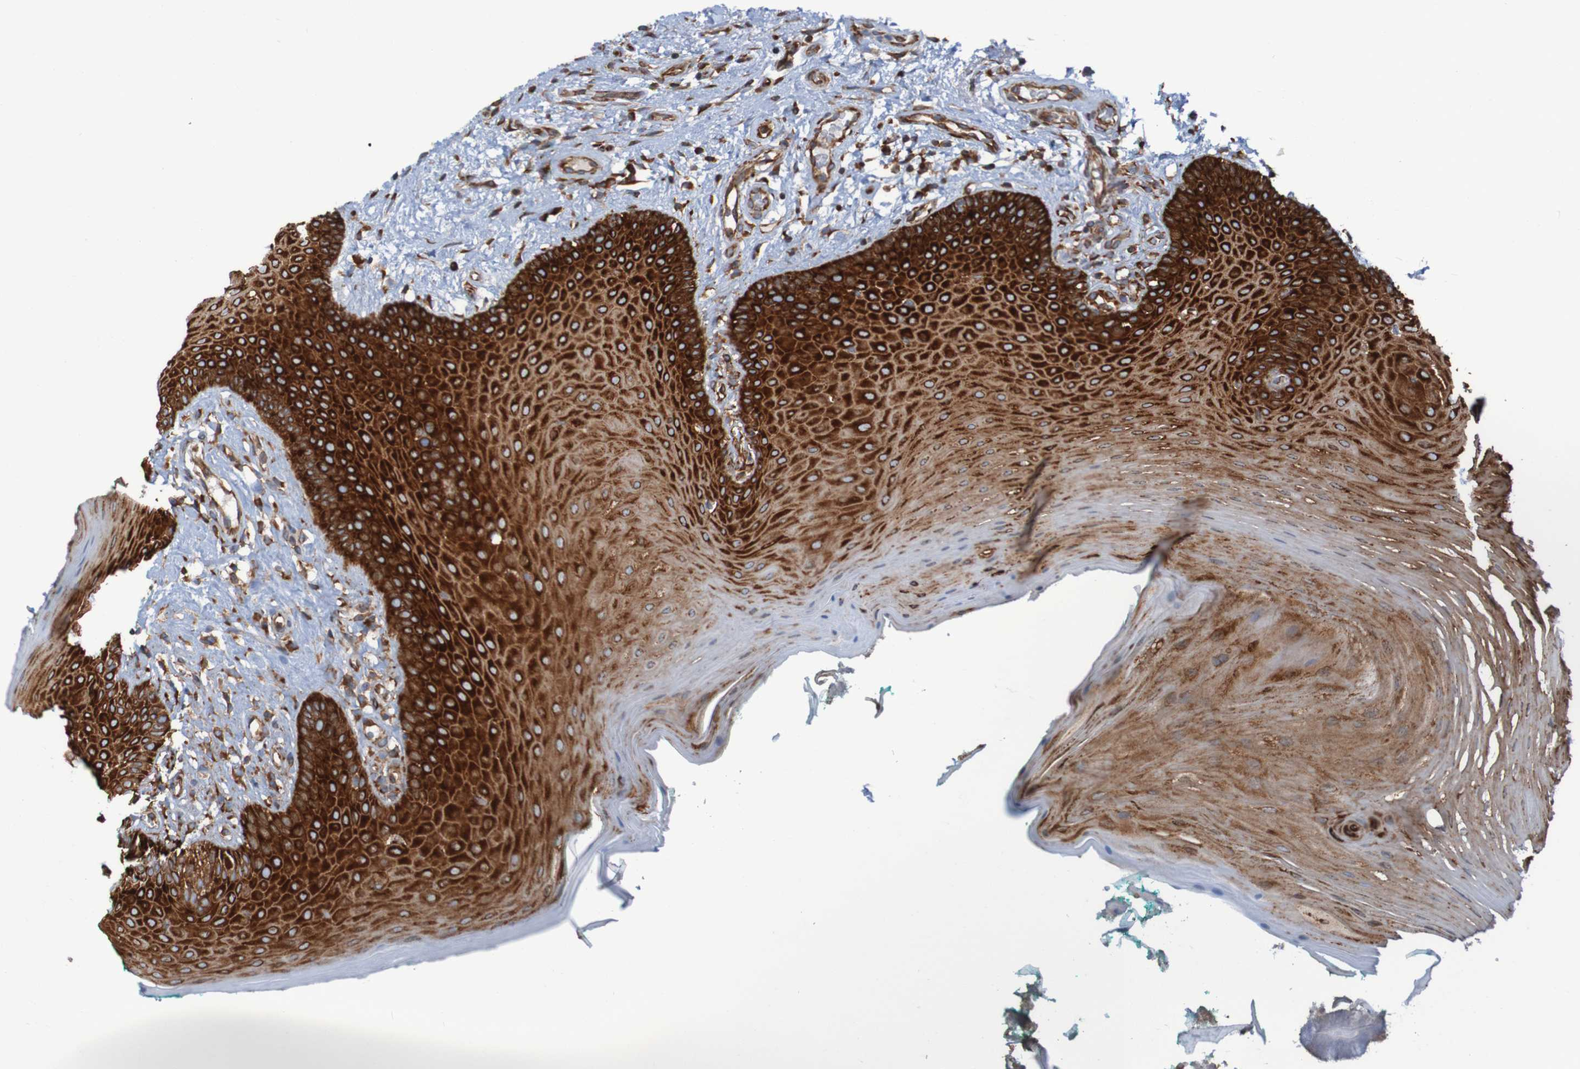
{"staining": {"intensity": "strong", "quantity": ">75%", "location": "cytoplasmic/membranous"}, "tissue": "oral mucosa", "cell_type": "Squamous epithelial cells", "image_type": "normal", "snomed": [{"axis": "morphology", "description": "Normal tissue, NOS"}, {"axis": "topography", "description": "Skeletal muscle"}, {"axis": "topography", "description": "Oral tissue"}], "caption": "Immunohistochemical staining of benign human oral mucosa reveals strong cytoplasmic/membranous protein staining in approximately >75% of squamous epithelial cells.", "gene": "RPL10", "patient": {"sex": "male", "age": 58}}